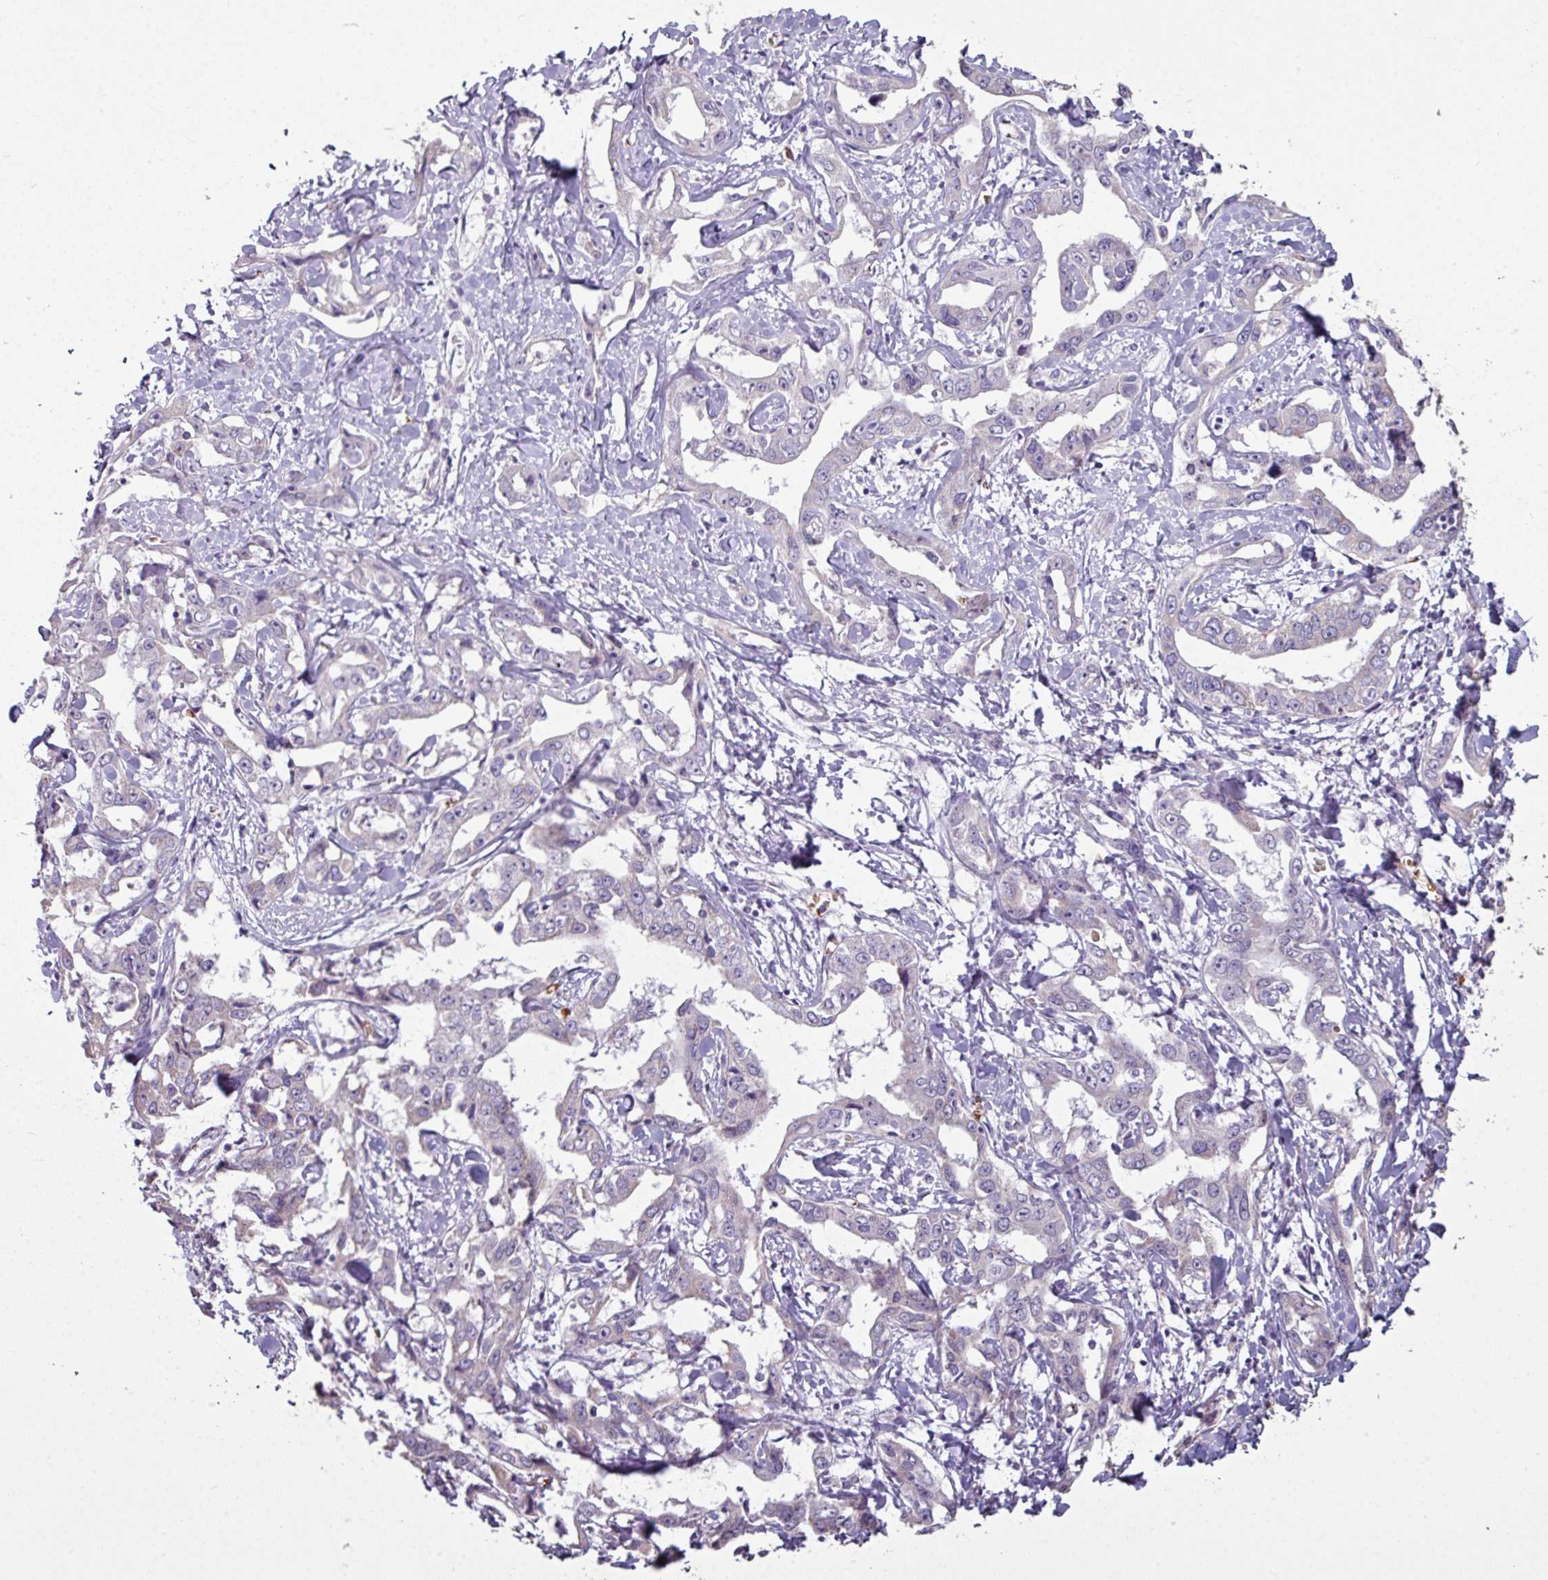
{"staining": {"intensity": "negative", "quantity": "none", "location": "none"}, "tissue": "liver cancer", "cell_type": "Tumor cells", "image_type": "cancer", "snomed": [{"axis": "morphology", "description": "Cholangiocarcinoma"}, {"axis": "topography", "description": "Liver"}], "caption": "Photomicrograph shows no protein expression in tumor cells of cholangiocarcinoma (liver) tissue.", "gene": "NHSL2", "patient": {"sex": "male", "age": 59}}